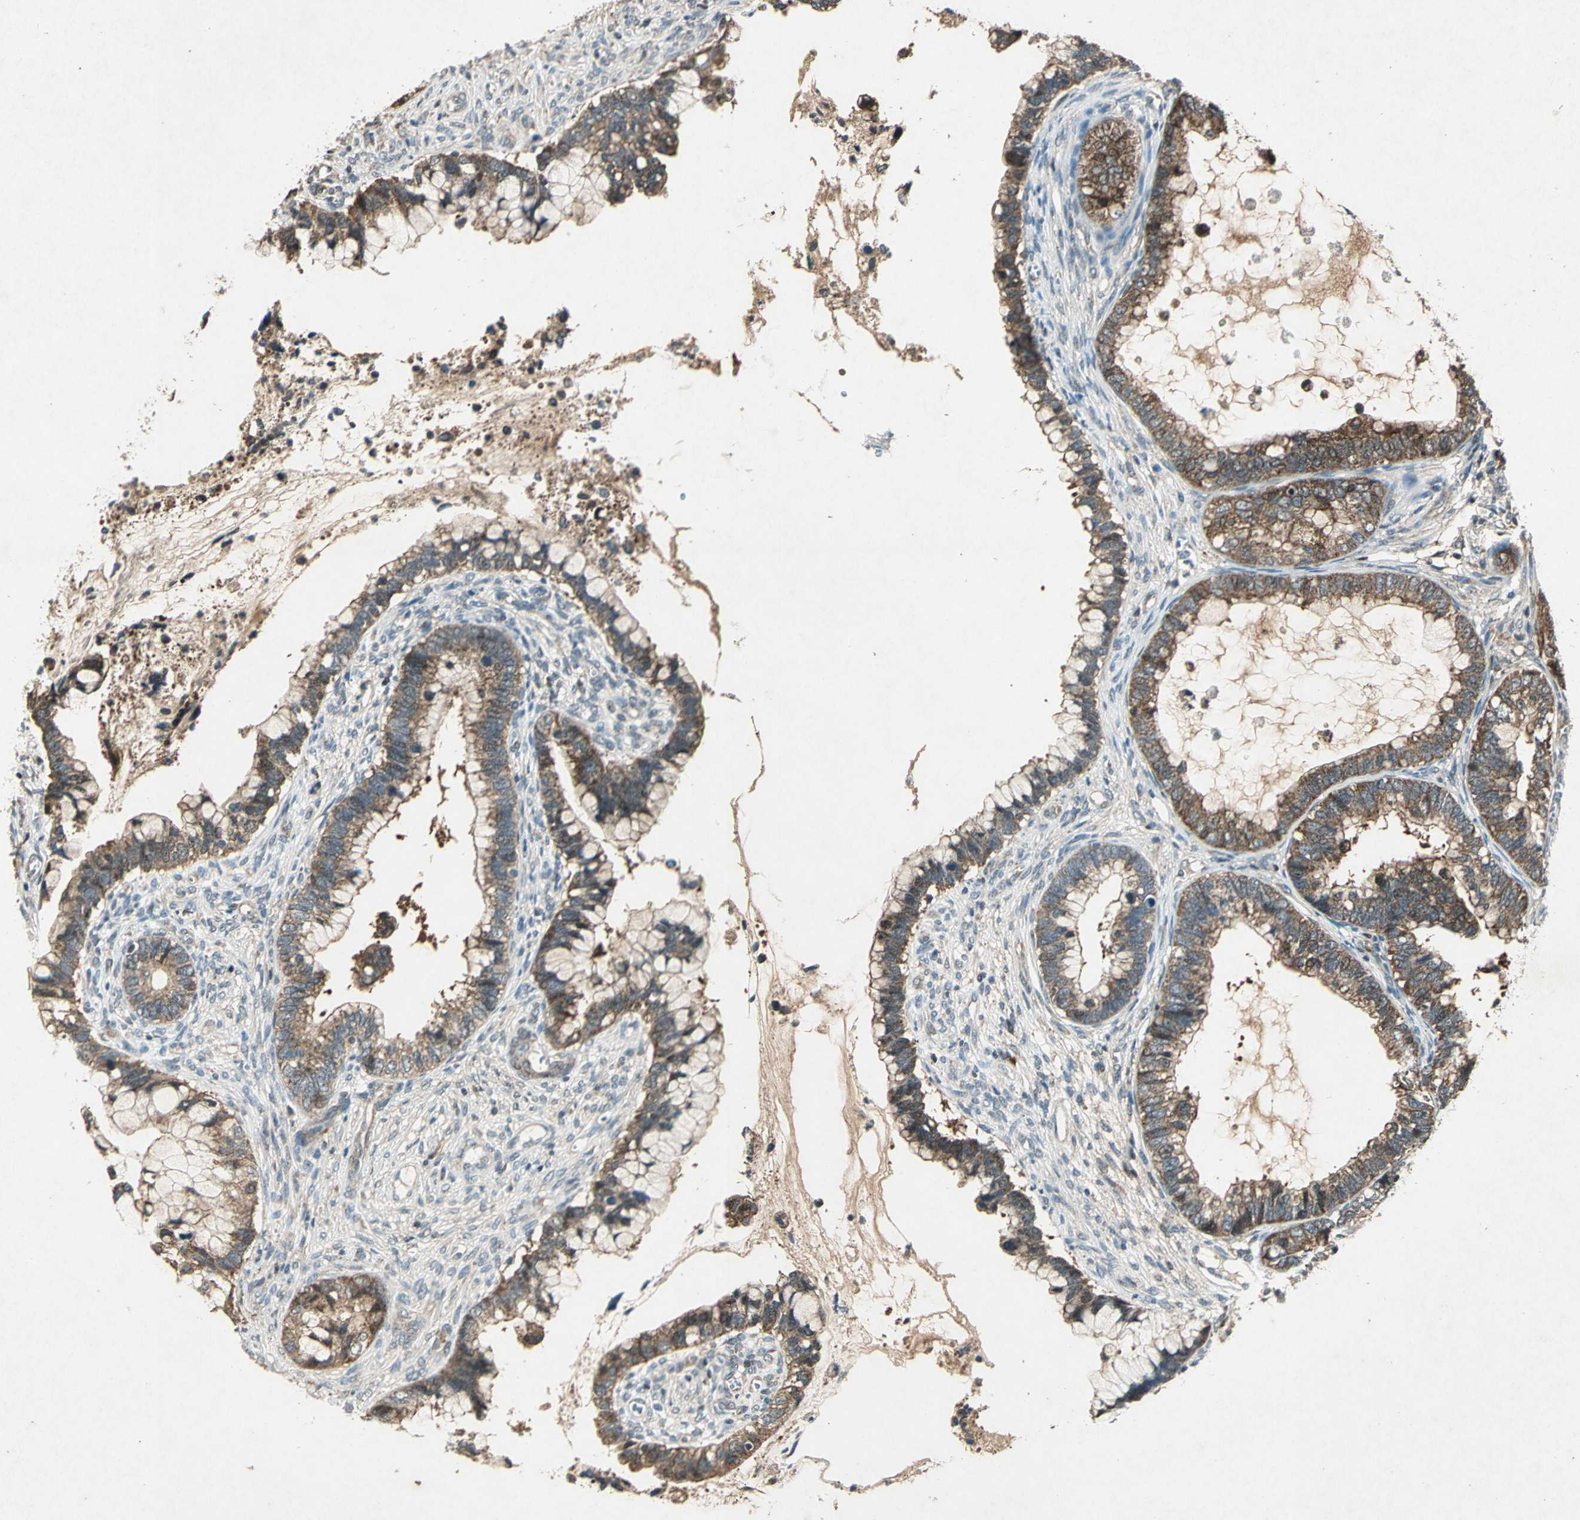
{"staining": {"intensity": "moderate", "quantity": ">75%", "location": "cytoplasmic/membranous"}, "tissue": "cervical cancer", "cell_type": "Tumor cells", "image_type": "cancer", "snomed": [{"axis": "morphology", "description": "Adenocarcinoma, NOS"}, {"axis": "topography", "description": "Cervix"}], "caption": "Immunohistochemical staining of human cervical cancer (adenocarcinoma) shows moderate cytoplasmic/membranous protein positivity in about >75% of tumor cells. (Stains: DAB (3,3'-diaminobenzidine) in brown, nuclei in blue, Microscopy: brightfield microscopy at high magnification).", "gene": "AHSA1", "patient": {"sex": "female", "age": 44}}